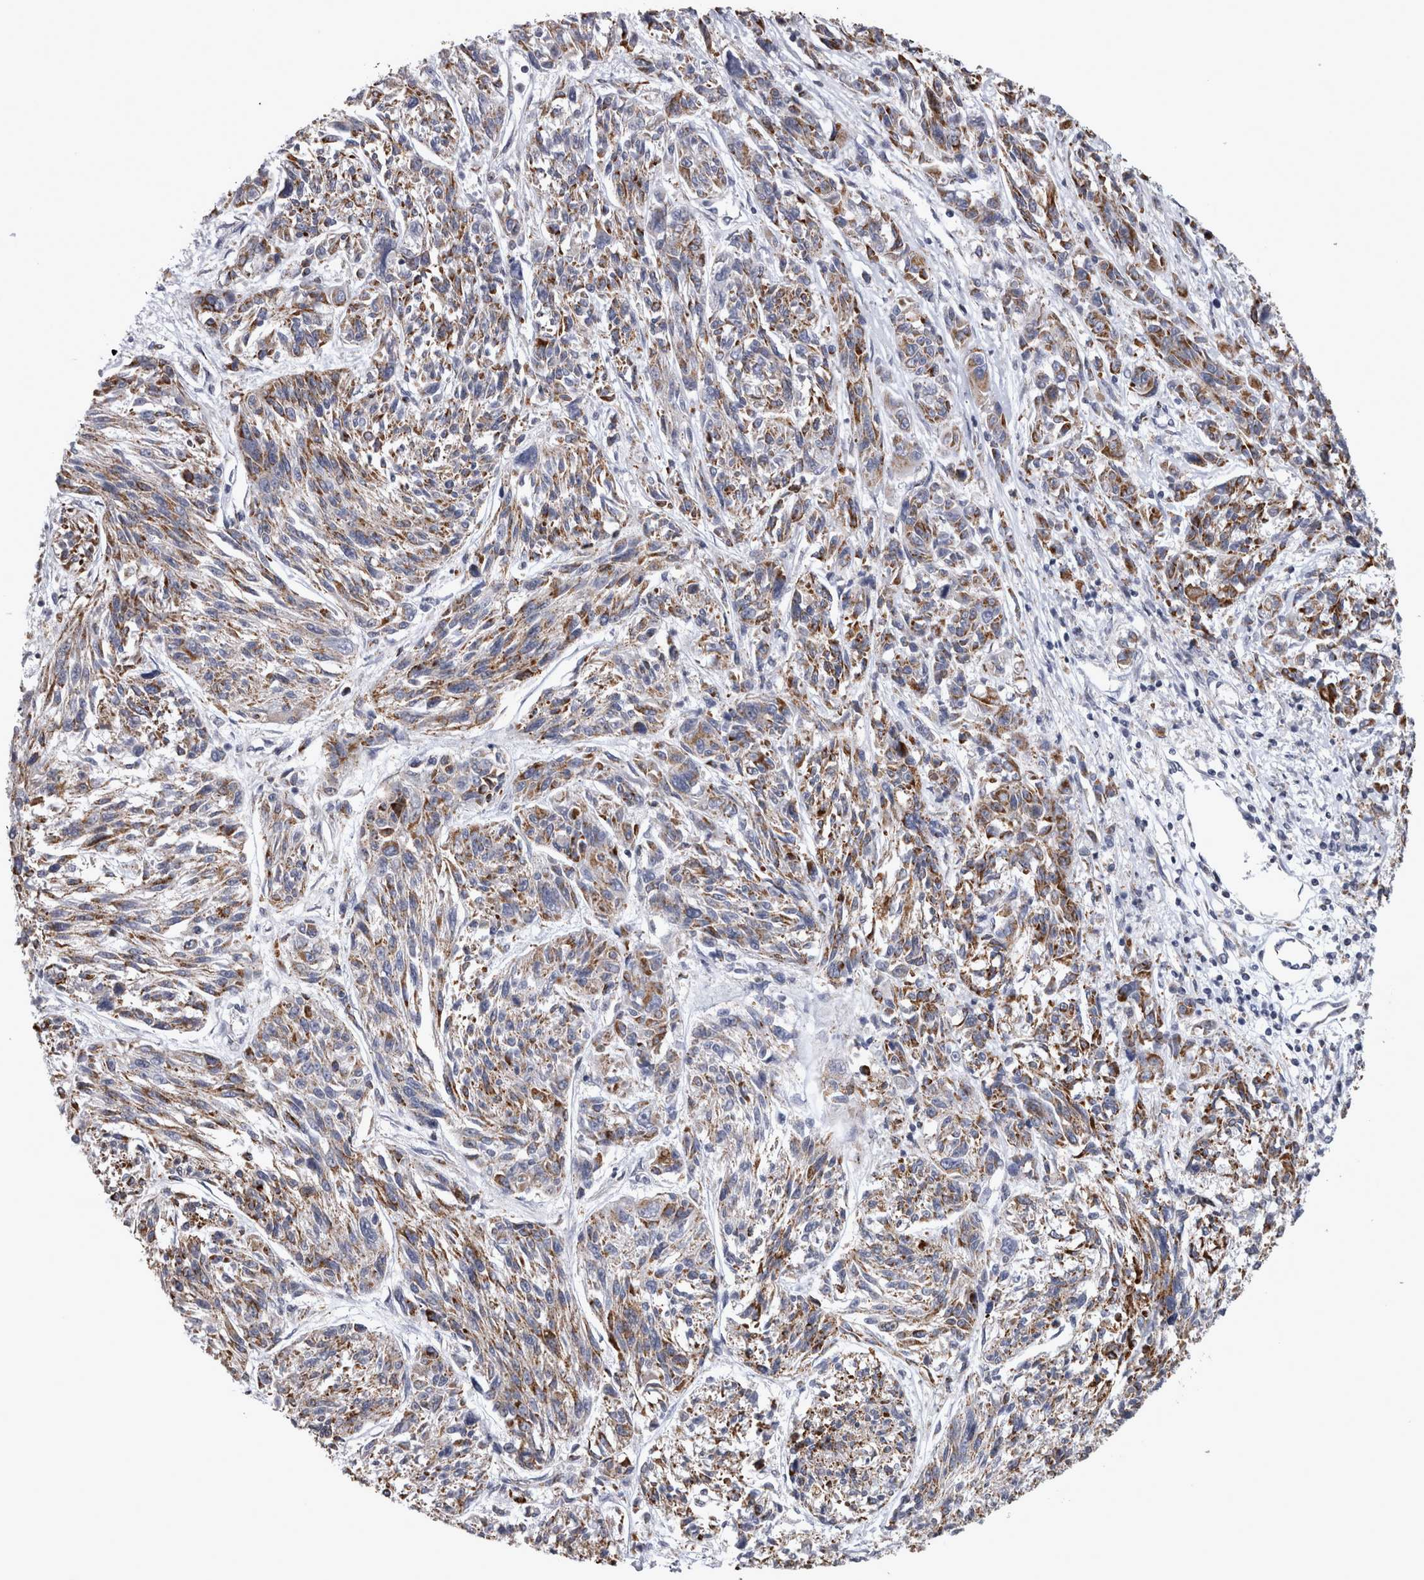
{"staining": {"intensity": "moderate", "quantity": ">75%", "location": "cytoplasmic/membranous"}, "tissue": "melanoma", "cell_type": "Tumor cells", "image_type": "cancer", "snomed": [{"axis": "morphology", "description": "Malignant melanoma, NOS"}, {"axis": "topography", "description": "Skin"}], "caption": "This is a histology image of immunohistochemistry staining of melanoma, which shows moderate expression in the cytoplasmic/membranous of tumor cells.", "gene": "MDH2", "patient": {"sex": "male", "age": 53}}